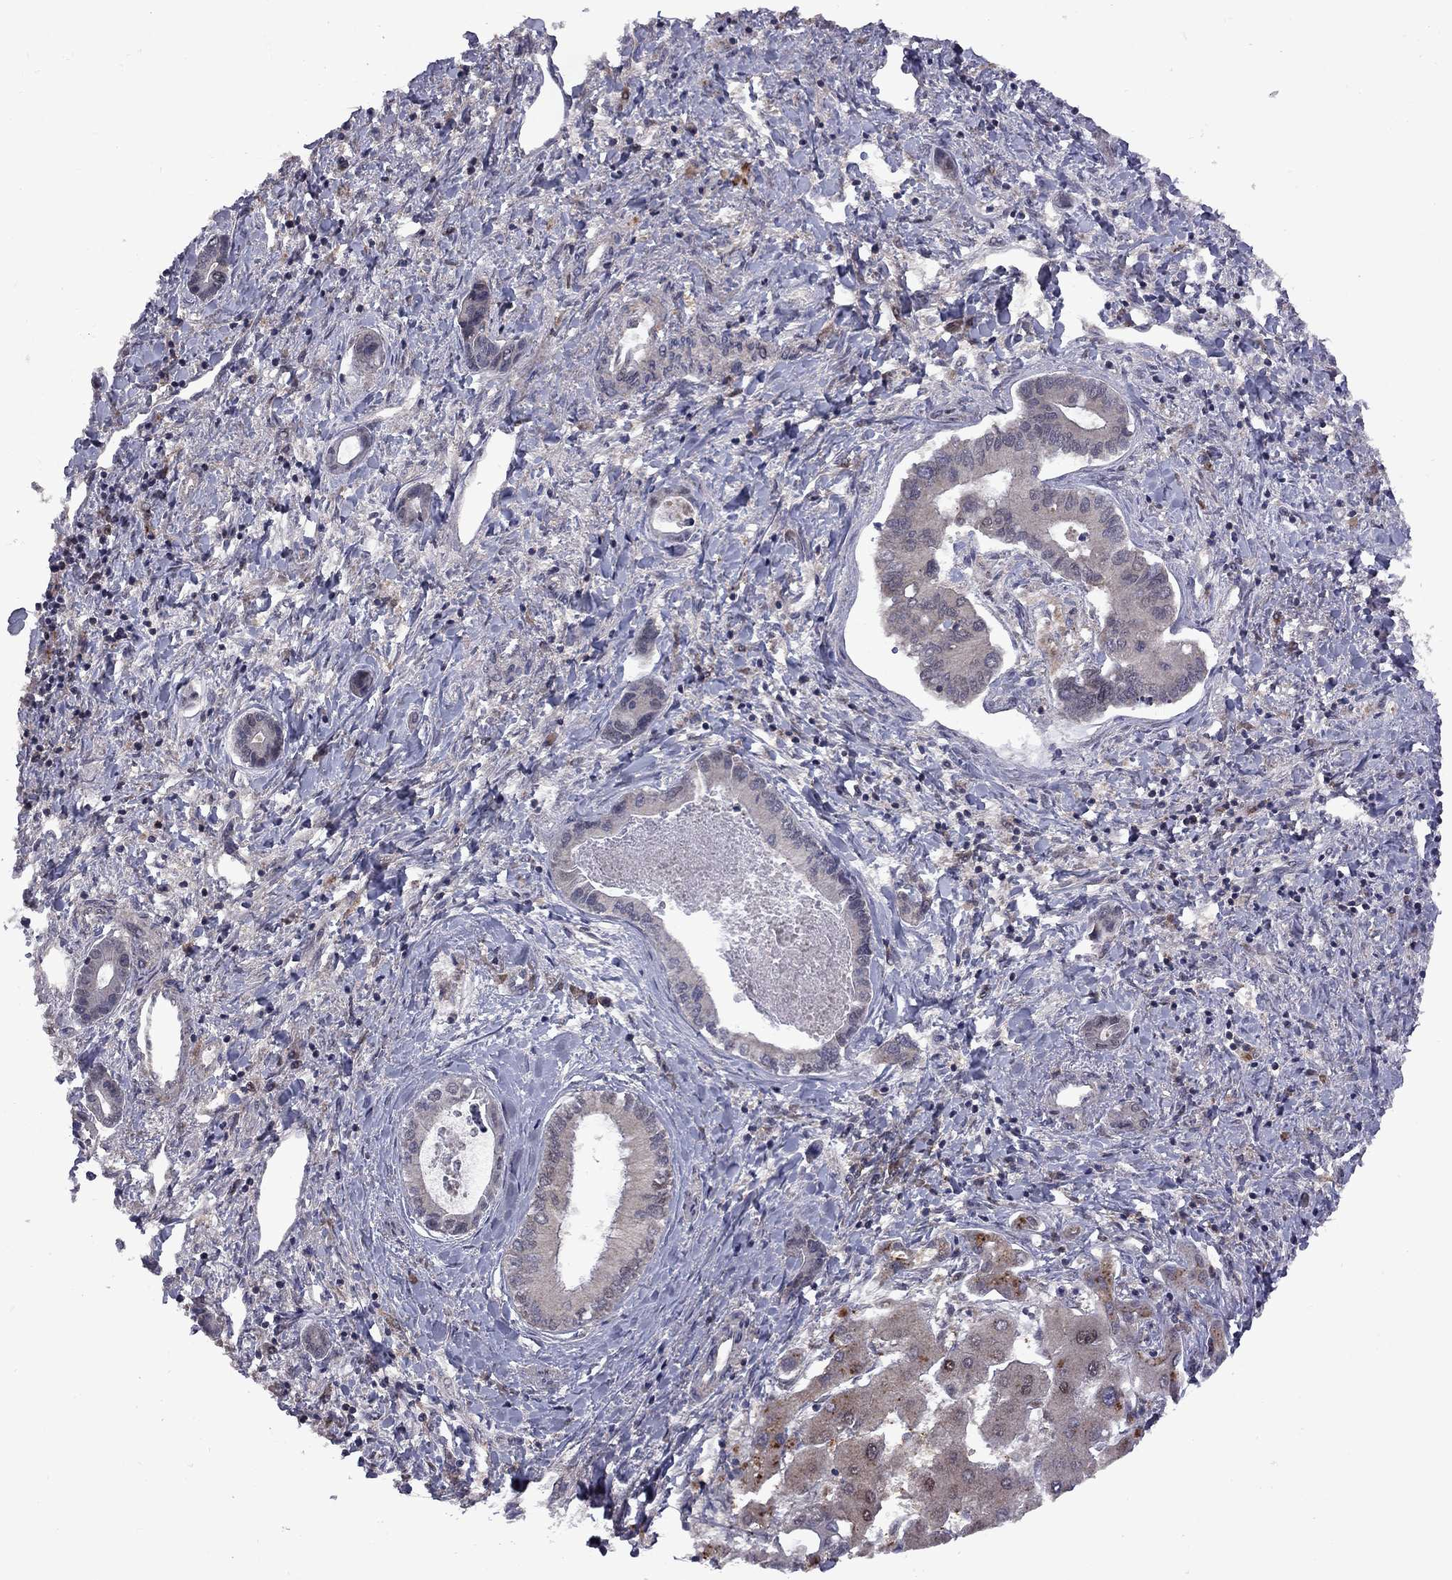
{"staining": {"intensity": "negative", "quantity": "none", "location": "none"}, "tissue": "liver cancer", "cell_type": "Tumor cells", "image_type": "cancer", "snomed": [{"axis": "morphology", "description": "Cholangiocarcinoma"}, {"axis": "topography", "description": "Liver"}], "caption": "Tumor cells show no significant protein positivity in cholangiocarcinoma (liver). (DAB immunohistochemistry (IHC) with hematoxylin counter stain).", "gene": "IPP", "patient": {"sex": "male", "age": 66}}